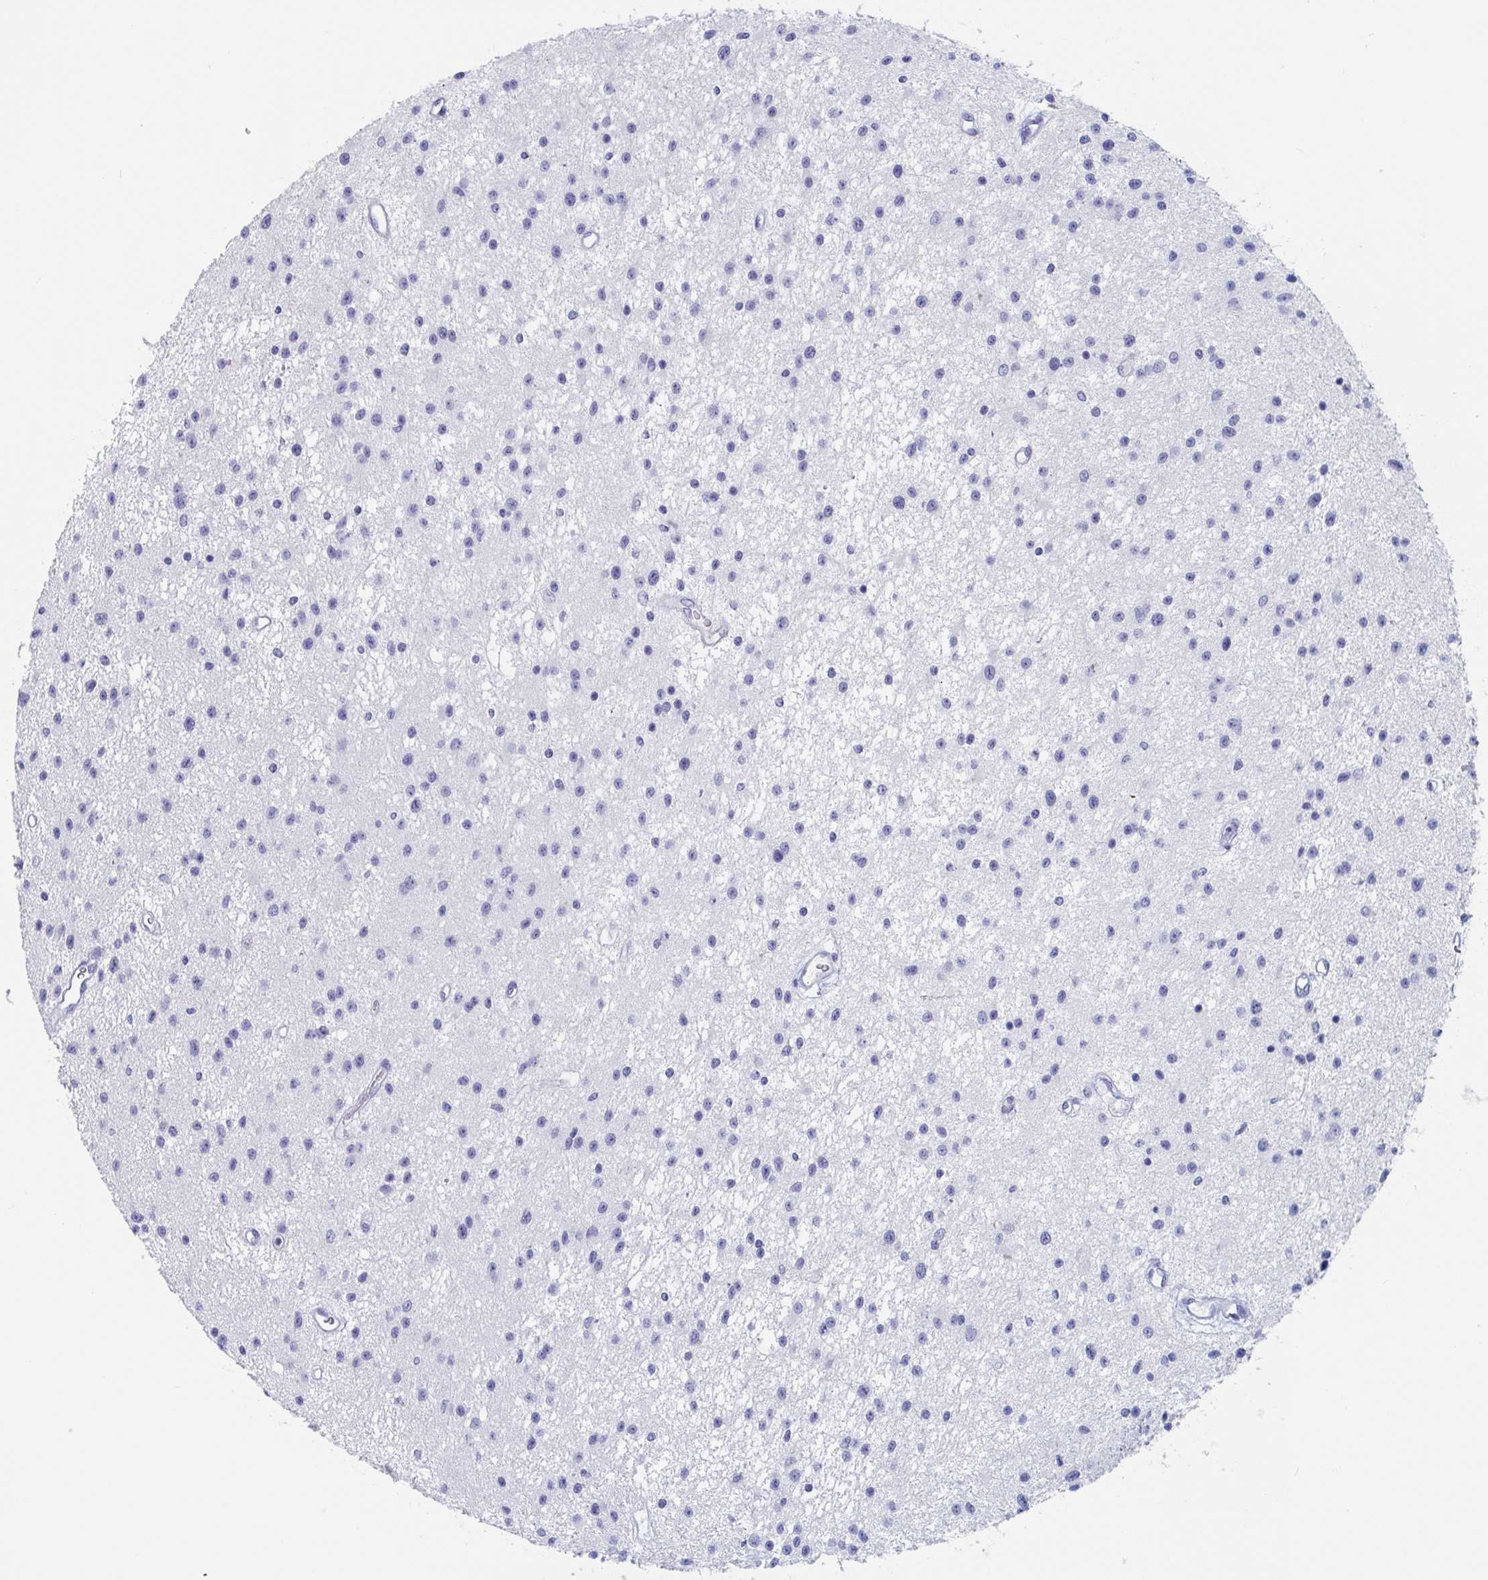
{"staining": {"intensity": "negative", "quantity": "none", "location": "none"}, "tissue": "glioma", "cell_type": "Tumor cells", "image_type": "cancer", "snomed": [{"axis": "morphology", "description": "Glioma, malignant, Low grade"}, {"axis": "topography", "description": "Brain"}], "caption": "The photomicrograph displays no staining of tumor cells in glioma.", "gene": "DPEP3", "patient": {"sex": "male", "age": 43}}